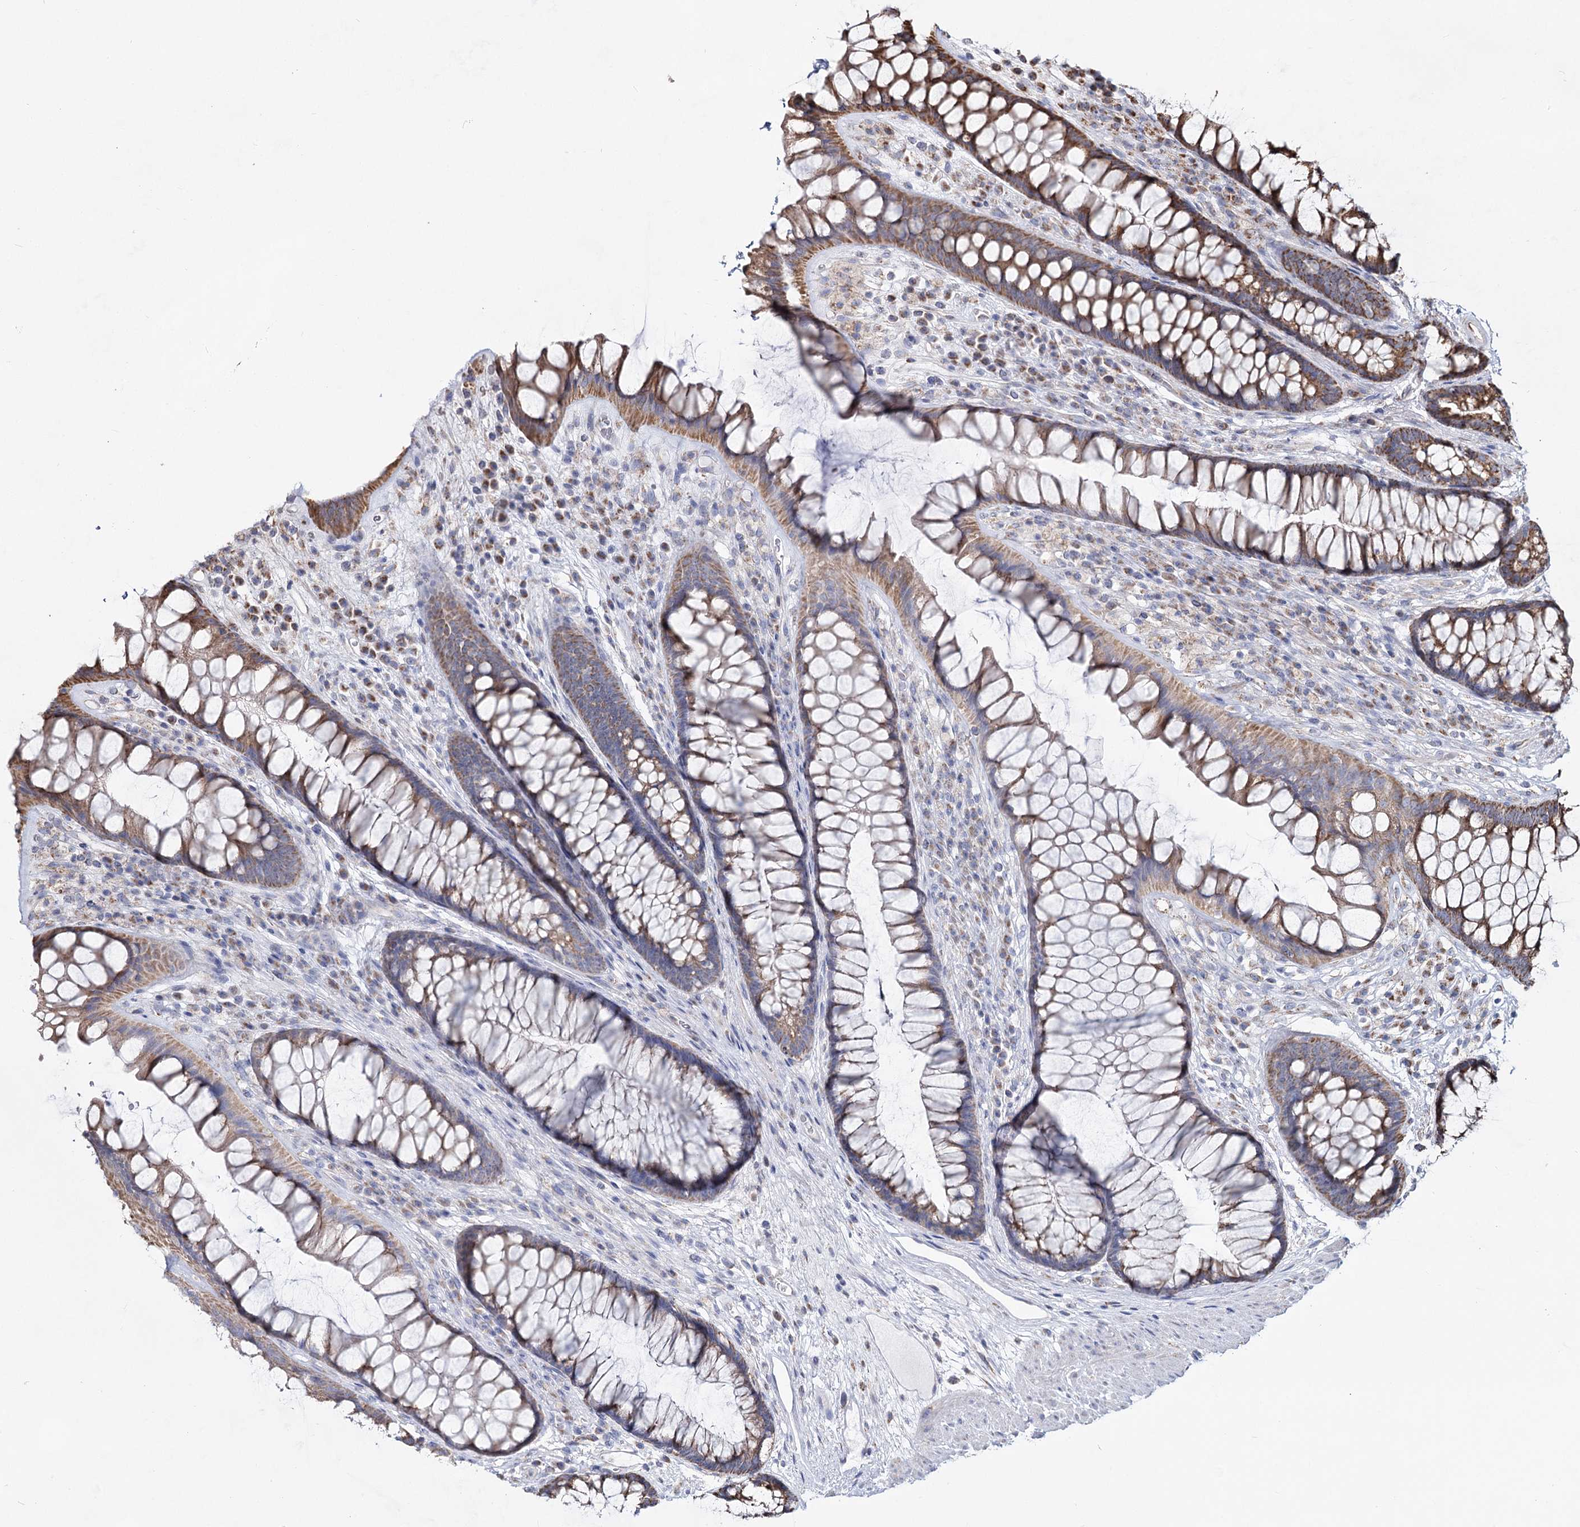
{"staining": {"intensity": "moderate", "quantity": ">75%", "location": "cytoplasmic/membranous"}, "tissue": "rectum", "cell_type": "Glandular cells", "image_type": "normal", "snomed": [{"axis": "morphology", "description": "Normal tissue, NOS"}, {"axis": "topography", "description": "Rectum"}], "caption": "Normal rectum reveals moderate cytoplasmic/membranous positivity in approximately >75% of glandular cells (Stains: DAB (3,3'-diaminobenzidine) in brown, nuclei in blue, Microscopy: brightfield microscopy at high magnification)..", "gene": "CCDC73", "patient": {"sex": "male", "age": 74}}